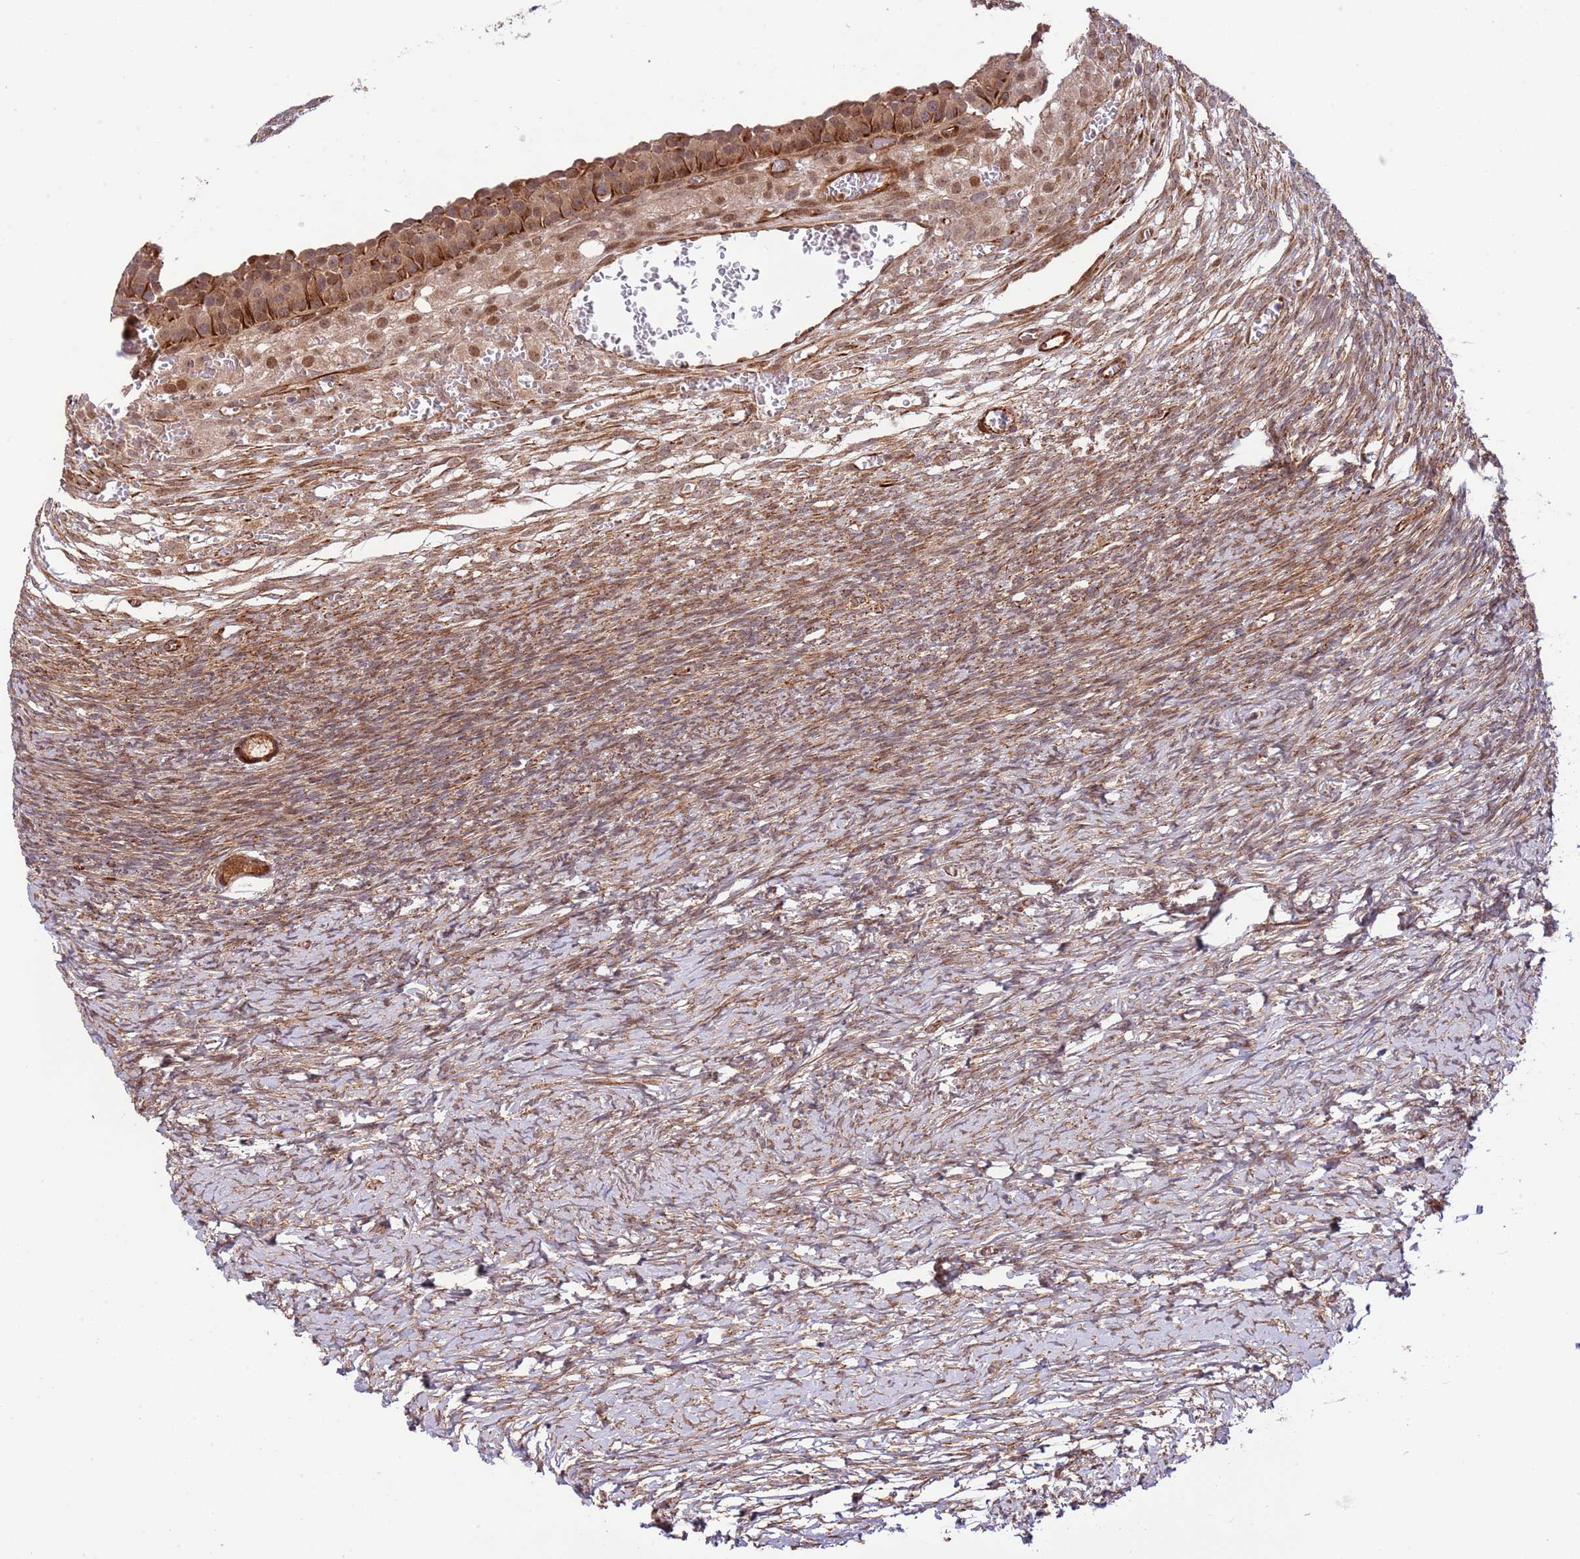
{"staining": {"intensity": "moderate", "quantity": ">75%", "location": "cytoplasmic/membranous"}, "tissue": "ovary", "cell_type": "Ovarian stroma cells", "image_type": "normal", "snomed": [{"axis": "morphology", "description": "Normal tissue, NOS"}, {"axis": "topography", "description": "Ovary"}], "caption": "Ovary stained for a protein (brown) shows moderate cytoplasmic/membranous positive positivity in about >75% of ovarian stroma cells.", "gene": "NEK3", "patient": {"sex": "female", "age": 39}}